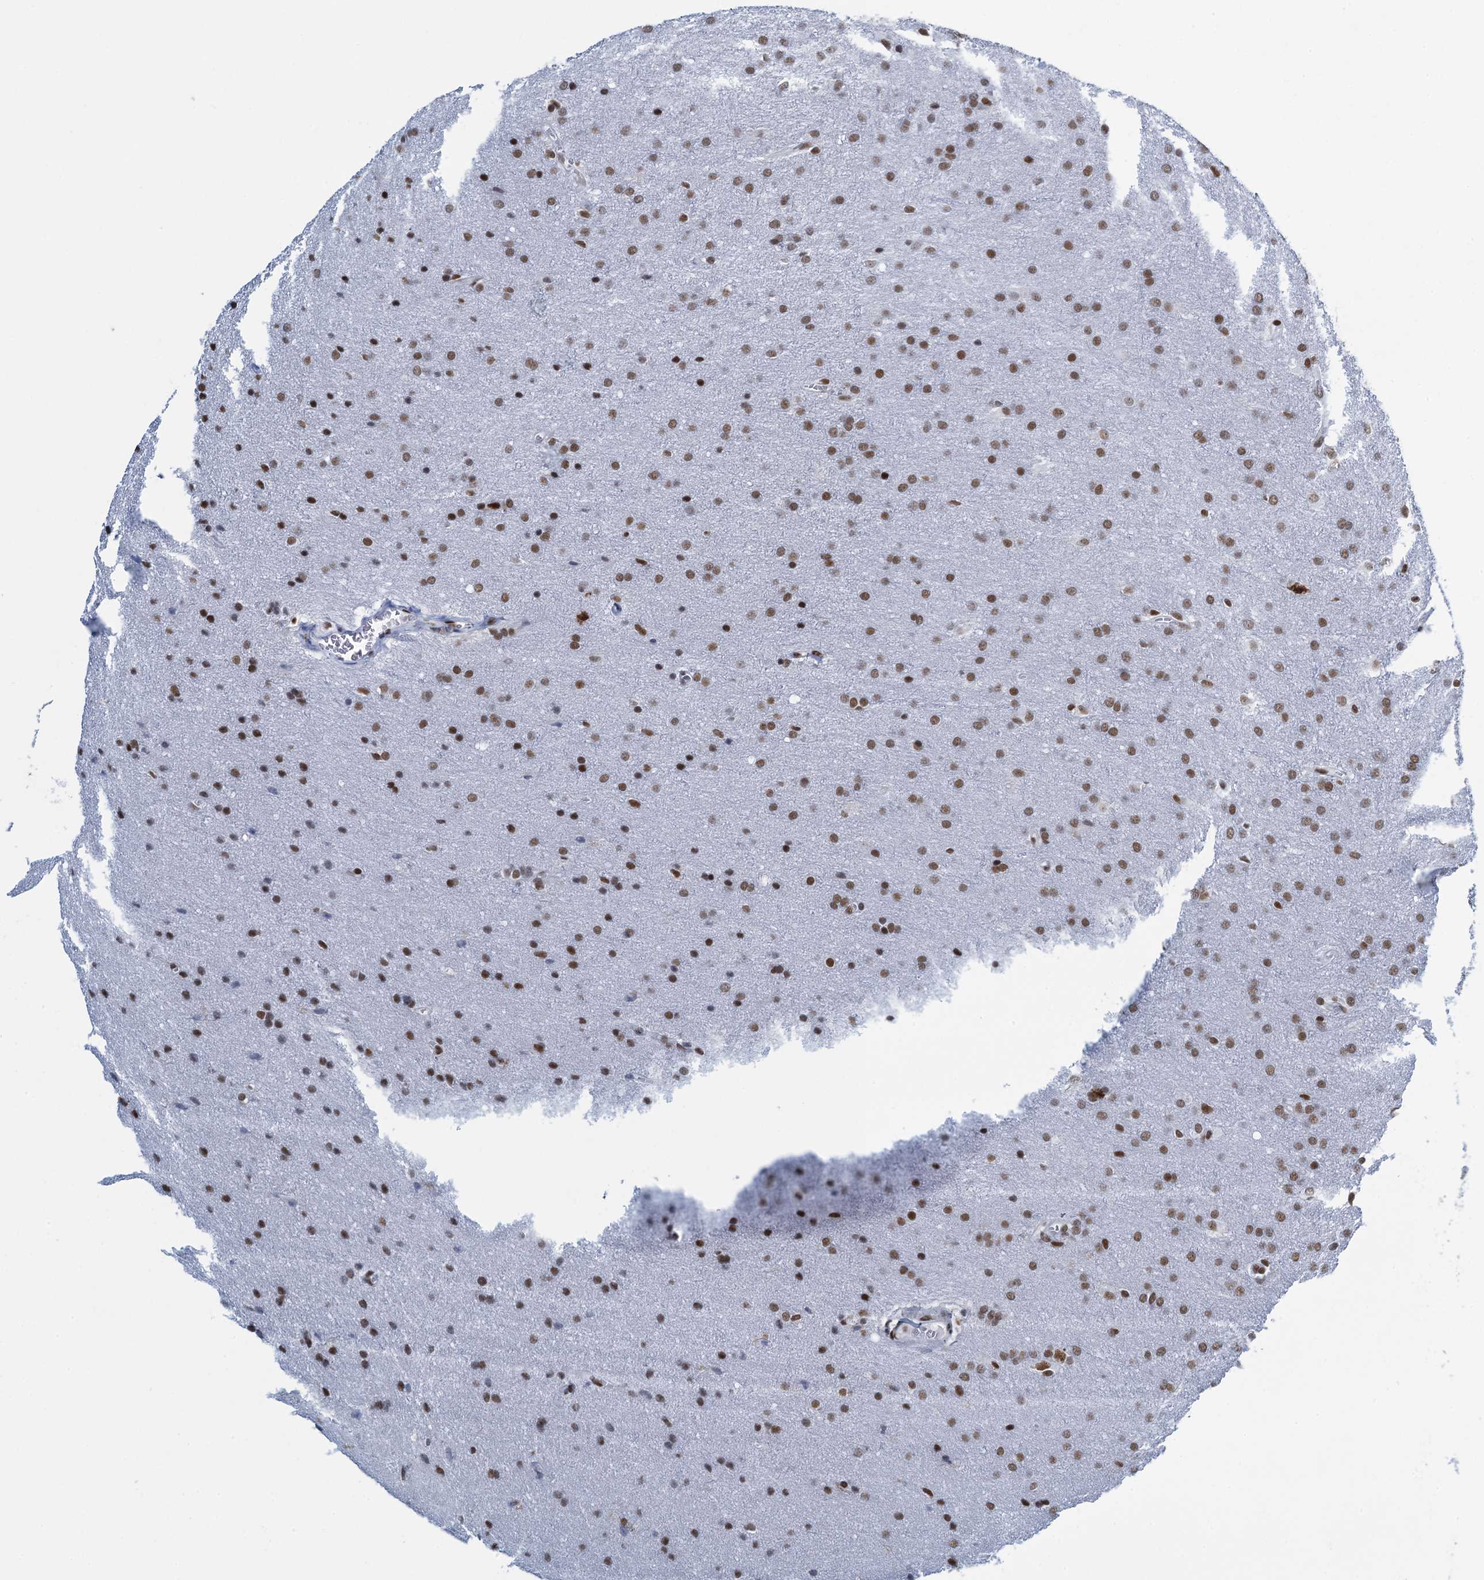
{"staining": {"intensity": "moderate", "quantity": ">75%", "location": "nuclear"}, "tissue": "glioma", "cell_type": "Tumor cells", "image_type": "cancer", "snomed": [{"axis": "morphology", "description": "Glioma, malignant, Low grade"}, {"axis": "topography", "description": "Brain"}], "caption": "This is an image of IHC staining of malignant glioma (low-grade), which shows moderate staining in the nuclear of tumor cells.", "gene": "HNRNPUL2", "patient": {"sex": "female", "age": 32}}